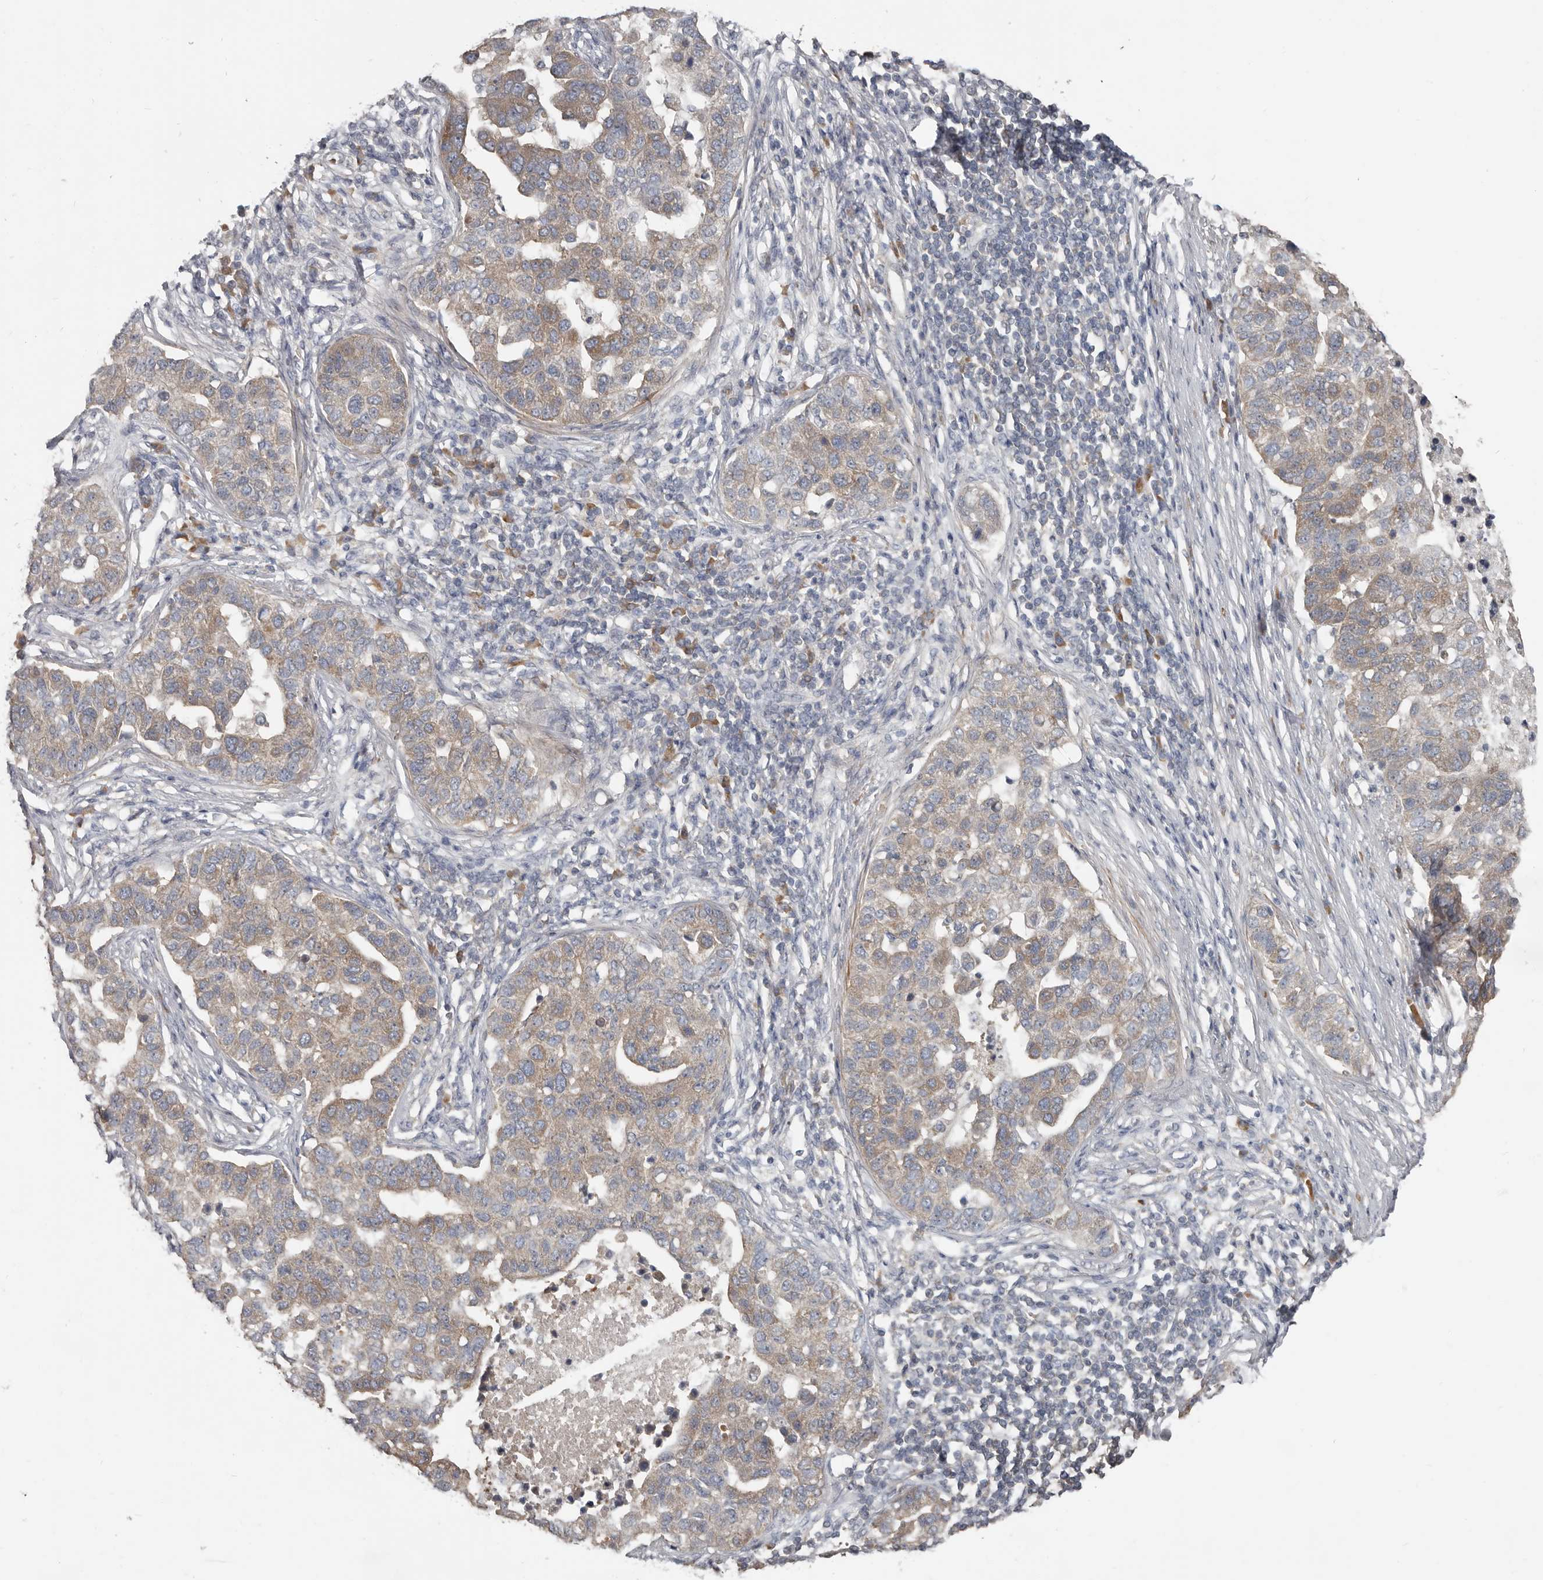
{"staining": {"intensity": "moderate", "quantity": ">75%", "location": "cytoplasmic/membranous"}, "tissue": "pancreatic cancer", "cell_type": "Tumor cells", "image_type": "cancer", "snomed": [{"axis": "morphology", "description": "Adenocarcinoma, NOS"}, {"axis": "topography", "description": "Pancreas"}], "caption": "Immunohistochemical staining of human pancreatic adenocarcinoma exhibits moderate cytoplasmic/membranous protein staining in about >75% of tumor cells.", "gene": "AKNAD1", "patient": {"sex": "female", "age": 61}}